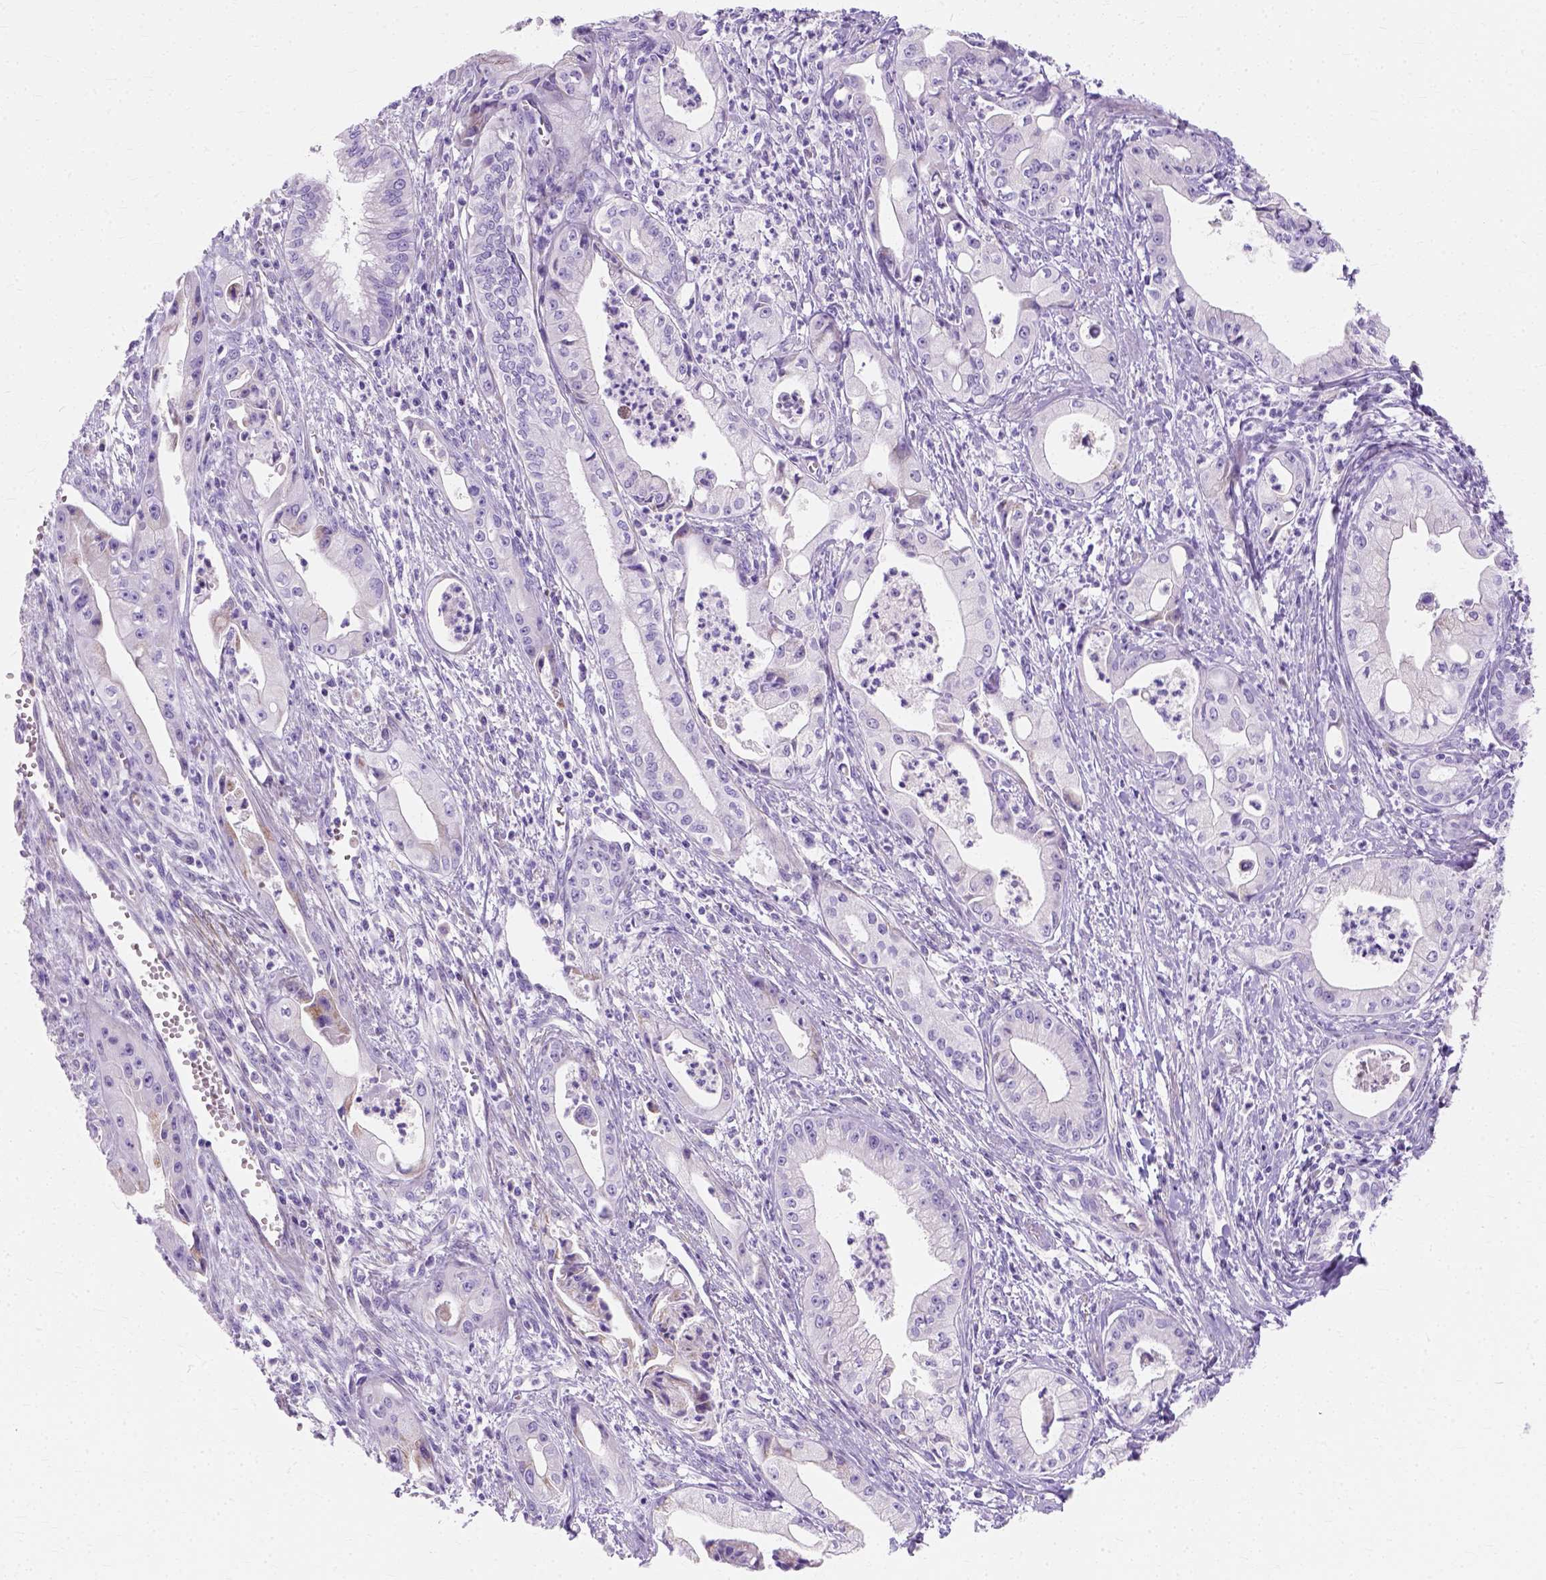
{"staining": {"intensity": "negative", "quantity": "none", "location": "none"}, "tissue": "pancreatic cancer", "cell_type": "Tumor cells", "image_type": "cancer", "snomed": [{"axis": "morphology", "description": "Adenocarcinoma, NOS"}, {"axis": "topography", "description": "Pancreas"}], "caption": "Immunohistochemical staining of human pancreatic cancer exhibits no significant positivity in tumor cells. Brightfield microscopy of immunohistochemistry (IHC) stained with DAB (brown) and hematoxylin (blue), captured at high magnification.", "gene": "MYH15", "patient": {"sex": "female", "age": 65}}